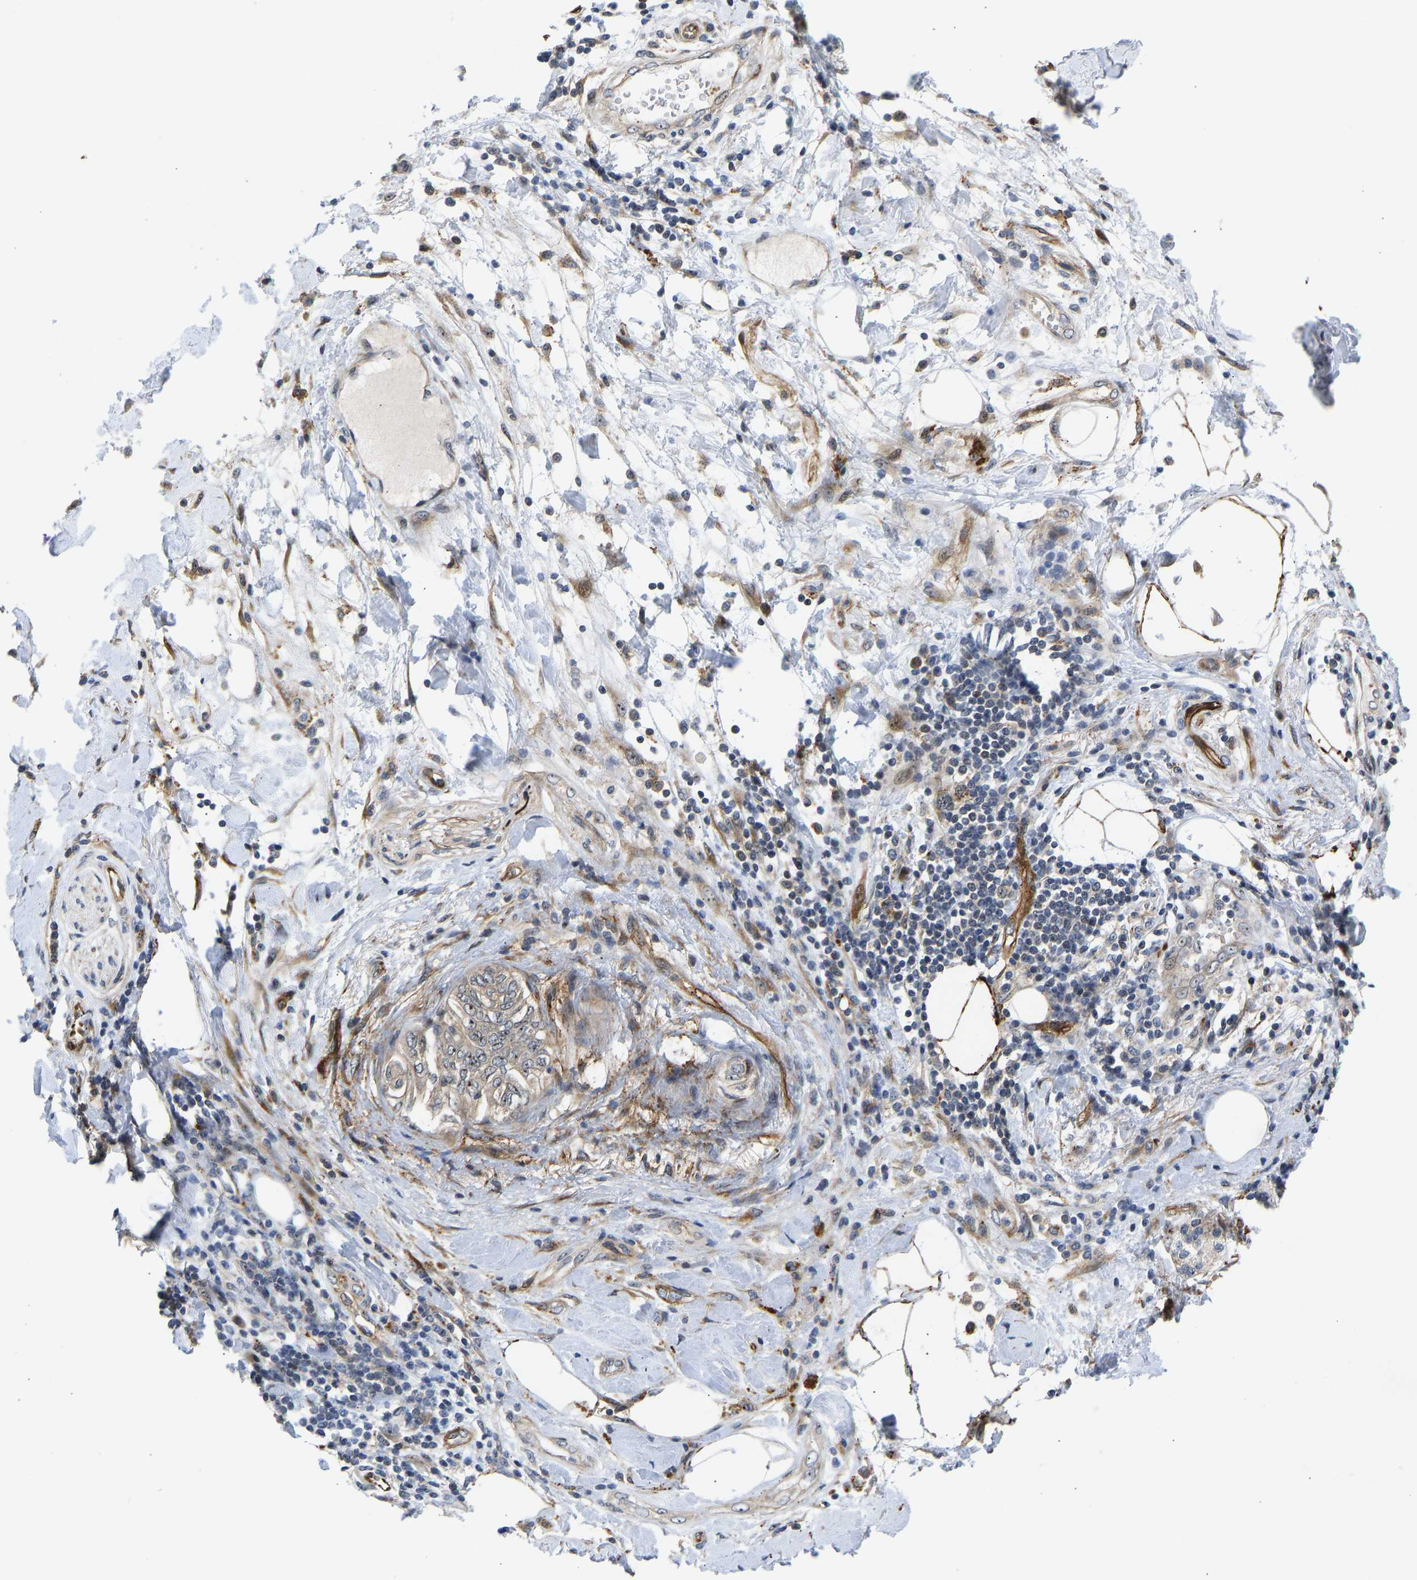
{"staining": {"intensity": "strong", "quantity": ">75%", "location": "cytoplasmic/membranous"}, "tissue": "adipose tissue", "cell_type": "Adipocytes", "image_type": "normal", "snomed": [{"axis": "morphology", "description": "Normal tissue, NOS"}, {"axis": "morphology", "description": "Adenocarcinoma, NOS"}, {"axis": "topography", "description": "Duodenum"}, {"axis": "topography", "description": "Peripheral nerve tissue"}], "caption": "Immunohistochemical staining of normal human adipose tissue shows >75% levels of strong cytoplasmic/membranous protein positivity in about >75% of adipocytes.", "gene": "RESF1", "patient": {"sex": "female", "age": 60}}